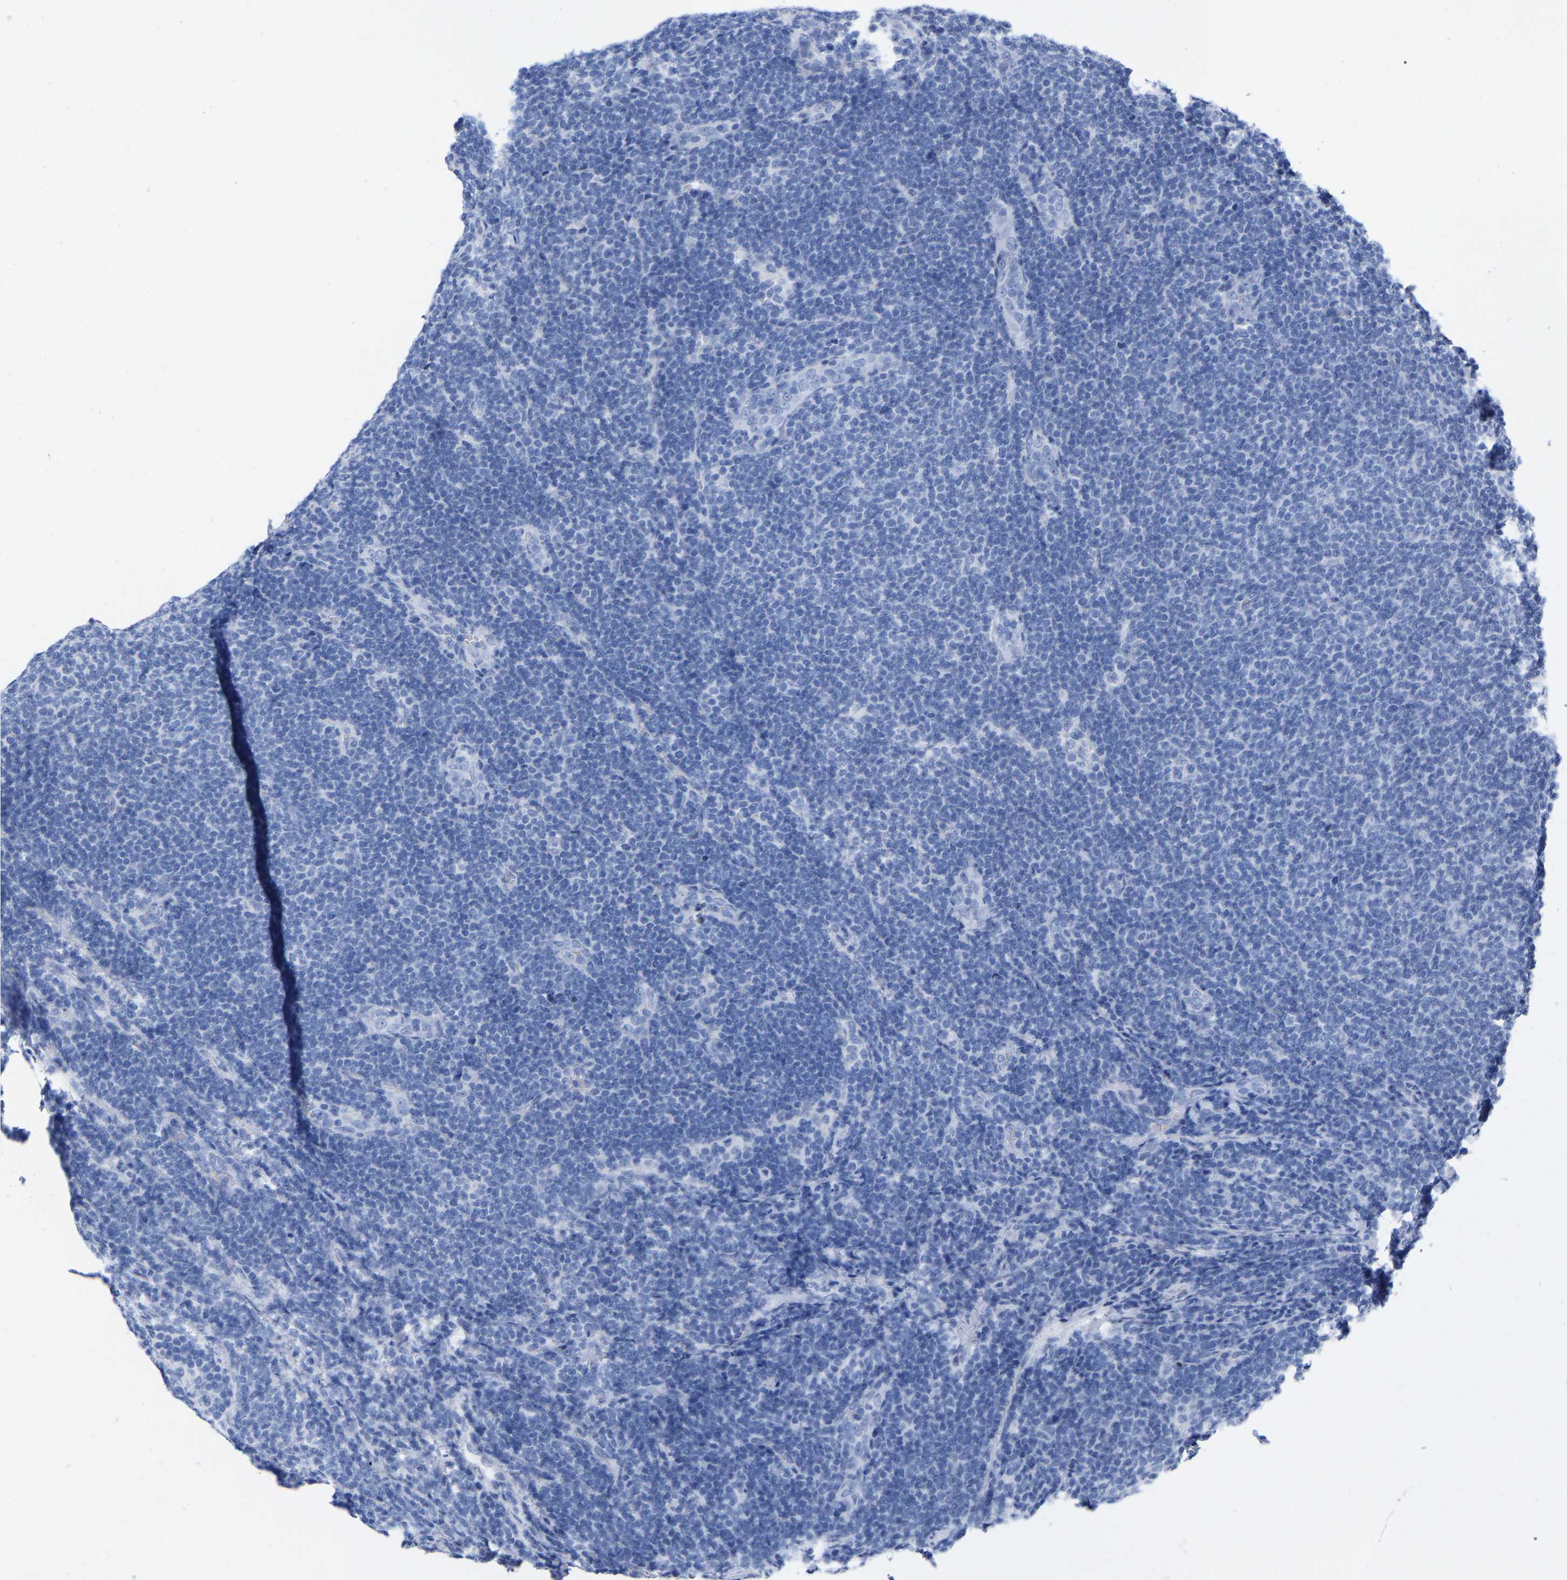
{"staining": {"intensity": "negative", "quantity": "none", "location": "none"}, "tissue": "lymphoma", "cell_type": "Tumor cells", "image_type": "cancer", "snomed": [{"axis": "morphology", "description": "Malignant lymphoma, non-Hodgkin's type, Low grade"}, {"axis": "topography", "description": "Lymph node"}], "caption": "Immunohistochemistry (IHC) of low-grade malignant lymphoma, non-Hodgkin's type shows no positivity in tumor cells.", "gene": "HAPLN1", "patient": {"sex": "male", "age": 66}}